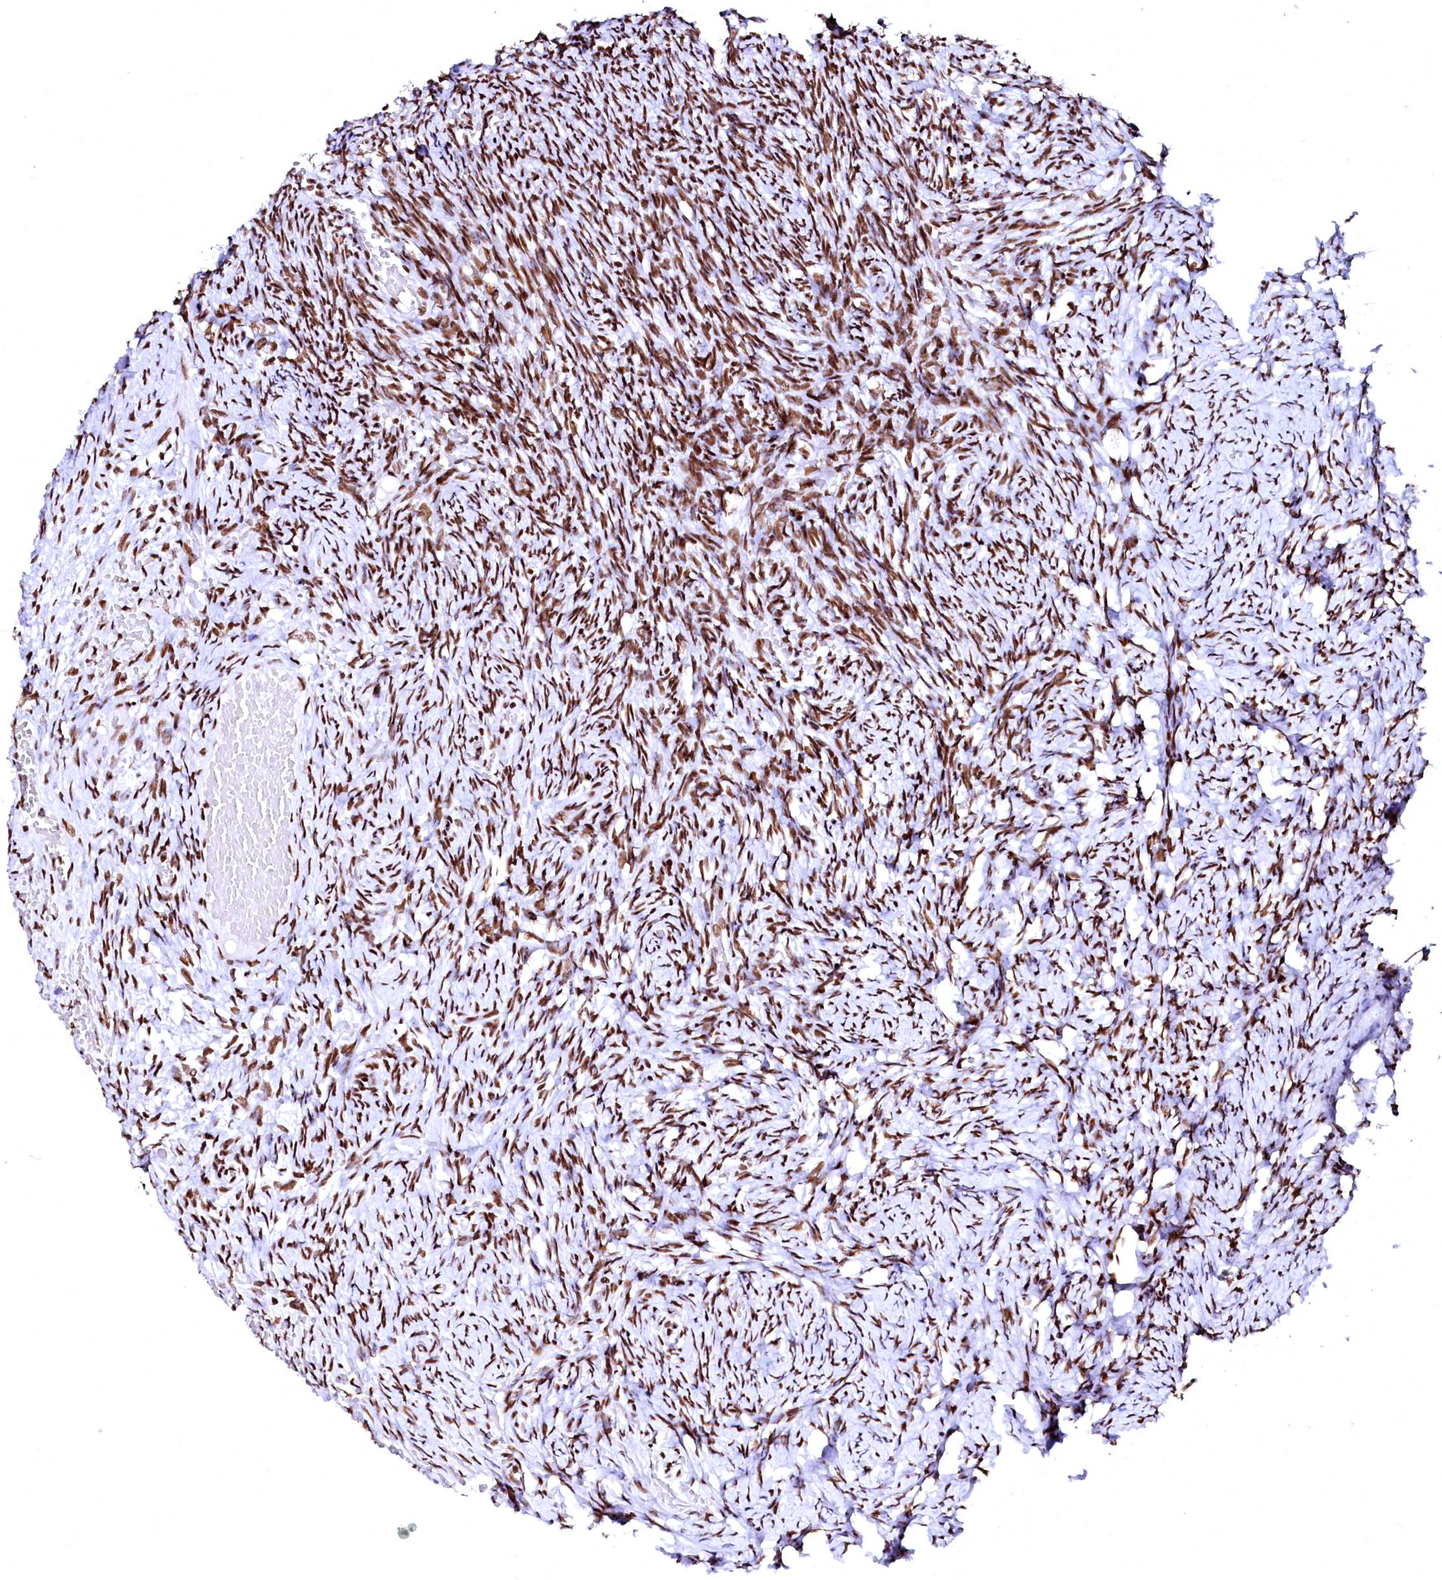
{"staining": {"intensity": "moderate", "quantity": ">75%", "location": "nuclear"}, "tissue": "ovary", "cell_type": "Ovarian stroma cells", "image_type": "normal", "snomed": [{"axis": "morphology", "description": "Adenocarcinoma, NOS"}, {"axis": "topography", "description": "Endometrium"}], "caption": "Moderate nuclear positivity is present in approximately >75% of ovarian stroma cells in benign ovary.", "gene": "CPSF6", "patient": {"sex": "female", "age": 32}}